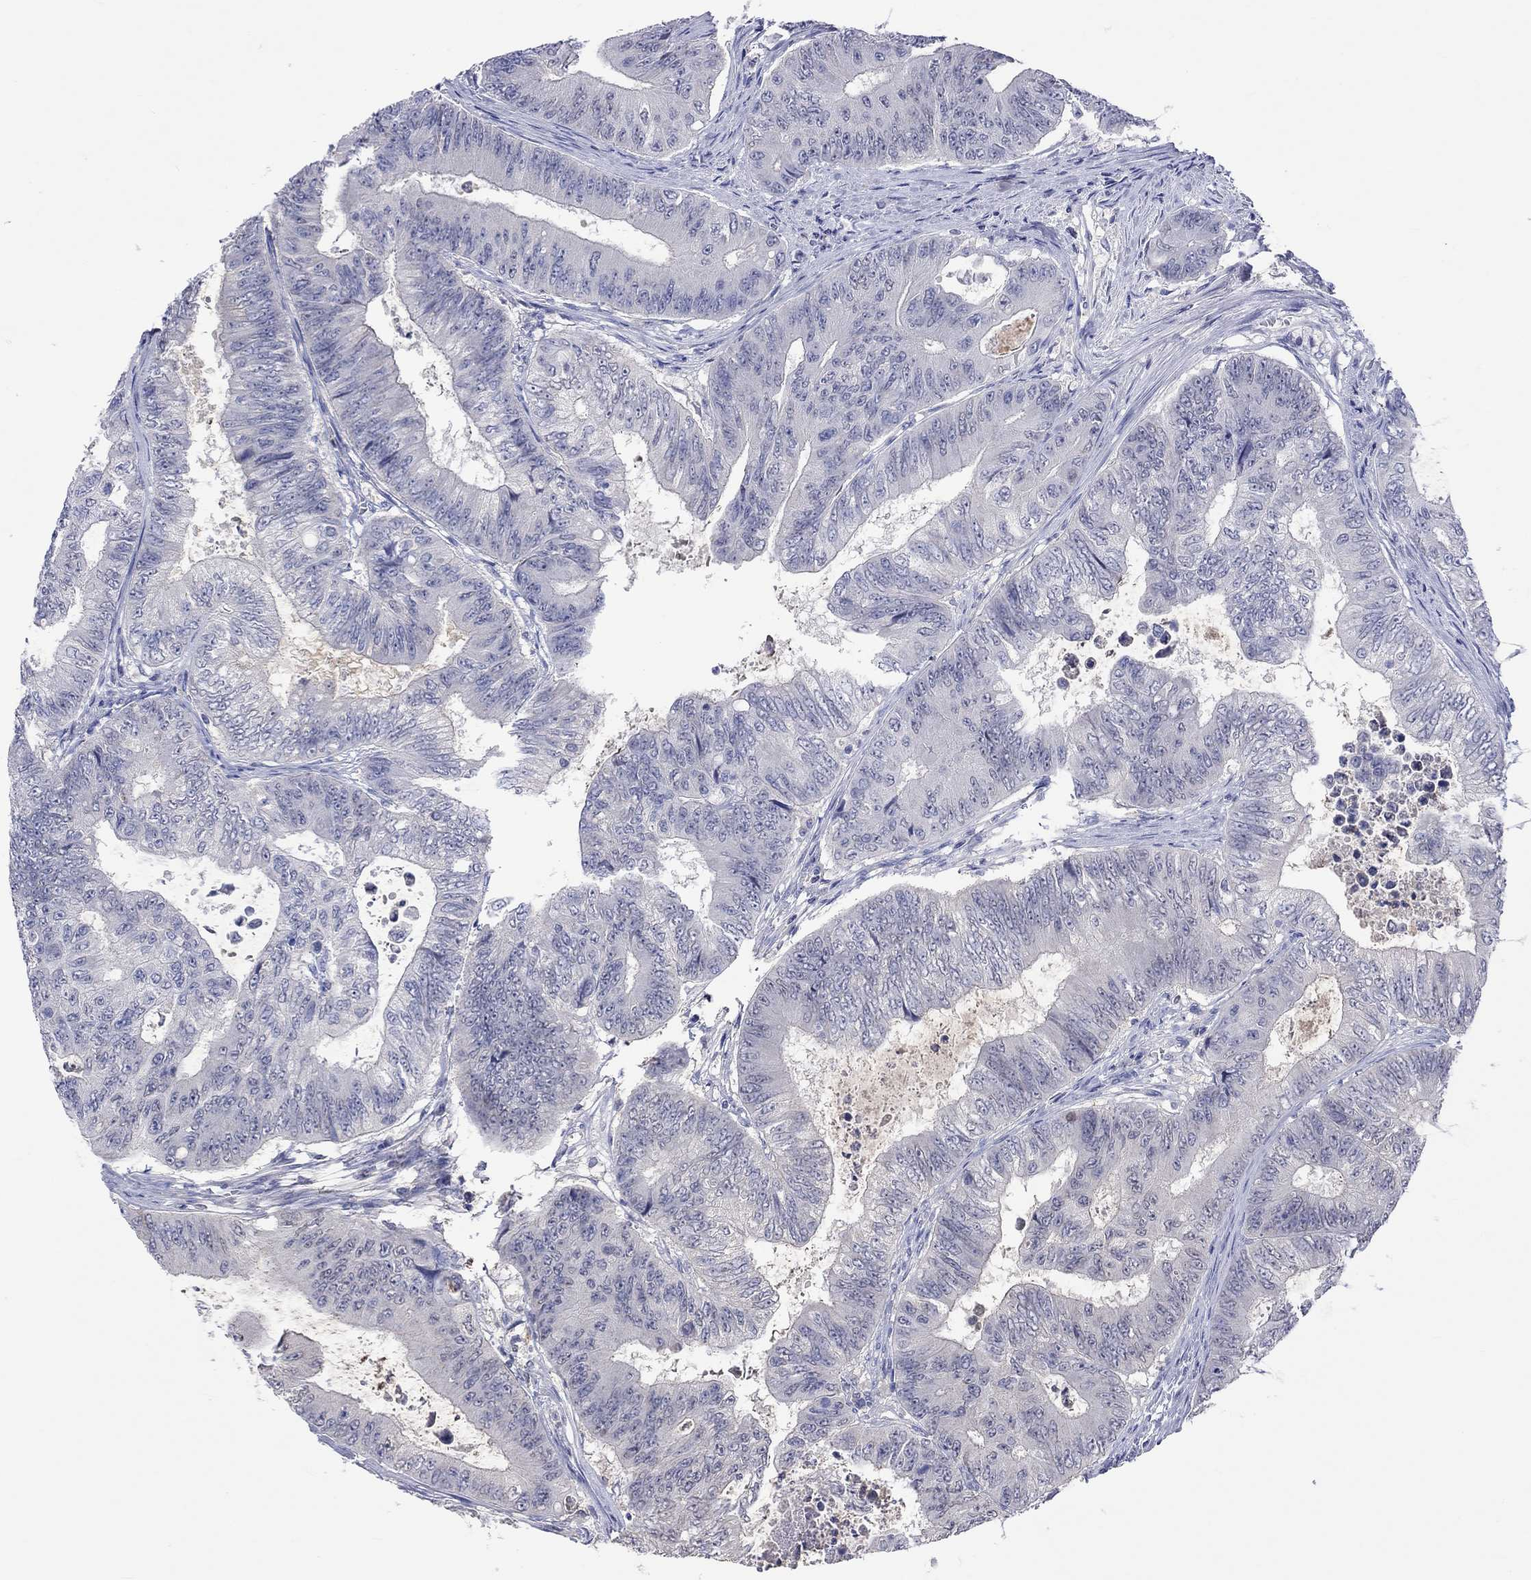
{"staining": {"intensity": "negative", "quantity": "none", "location": "none"}, "tissue": "colorectal cancer", "cell_type": "Tumor cells", "image_type": "cancer", "snomed": [{"axis": "morphology", "description": "Adenocarcinoma, NOS"}, {"axis": "topography", "description": "Colon"}], "caption": "DAB immunohistochemical staining of human colorectal cancer (adenocarcinoma) reveals no significant staining in tumor cells.", "gene": "LRFN4", "patient": {"sex": "female", "age": 48}}